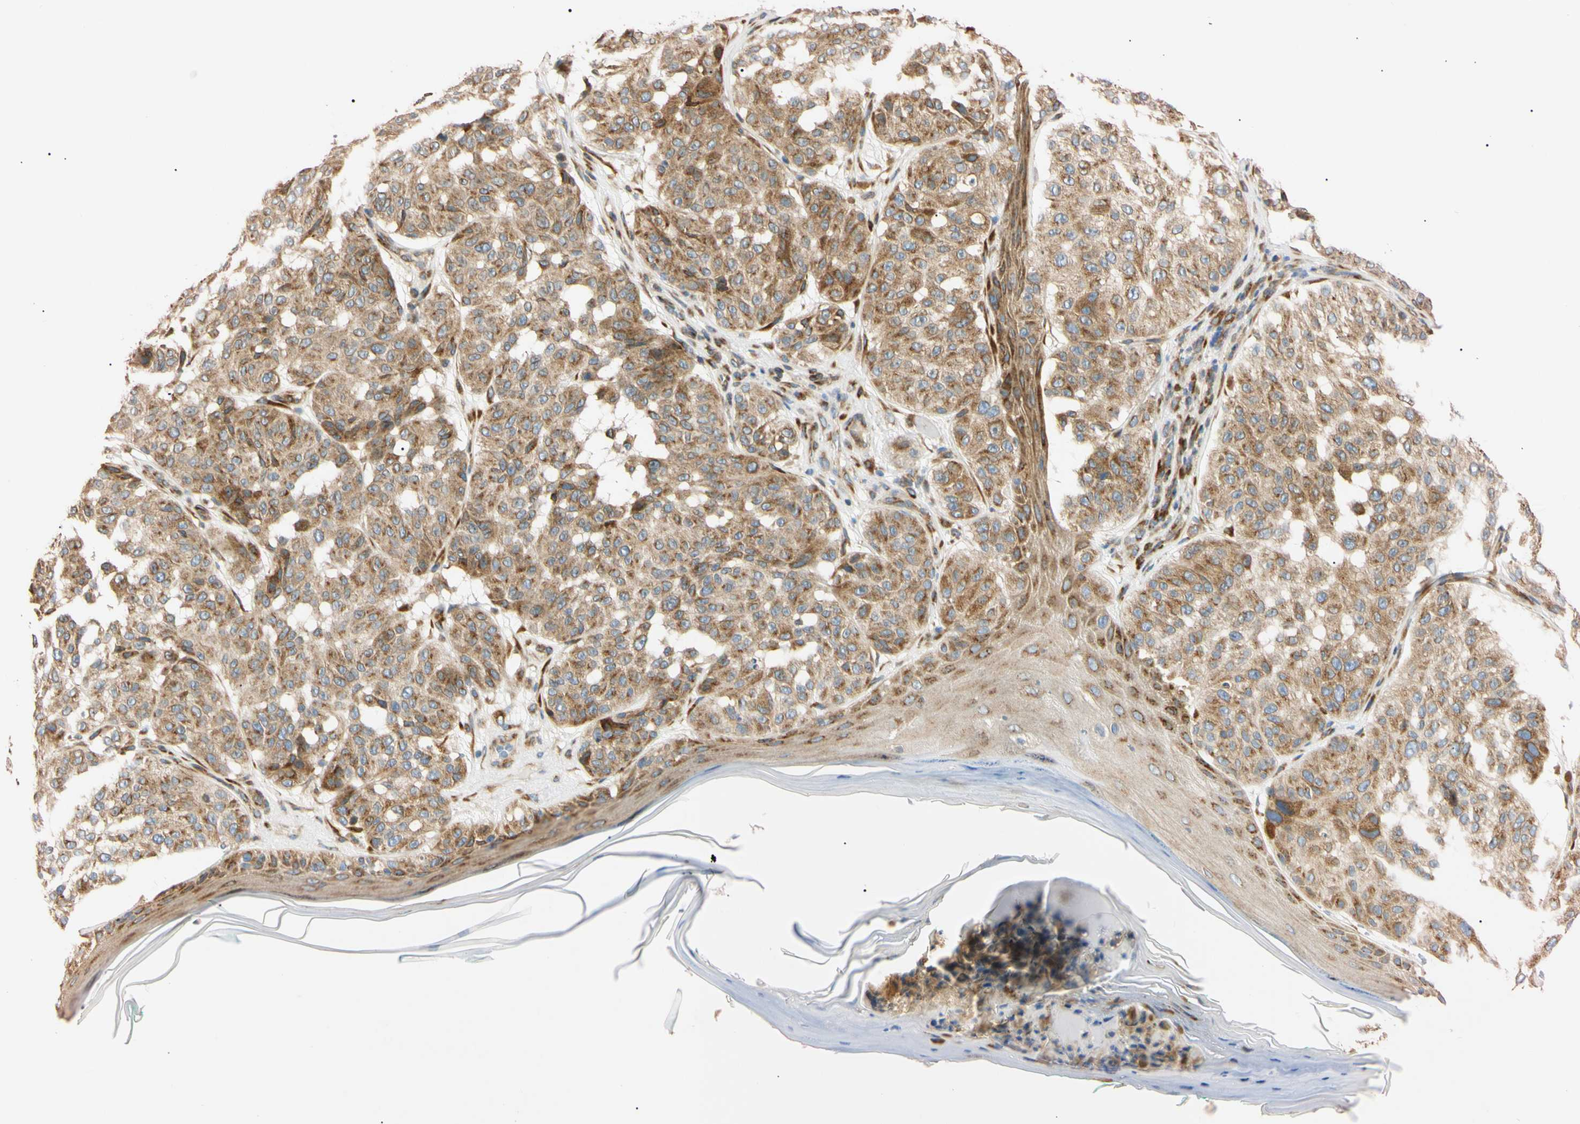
{"staining": {"intensity": "moderate", "quantity": ">75%", "location": "cytoplasmic/membranous"}, "tissue": "melanoma", "cell_type": "Tumor cells", "image_type": "cancer", "snomed": [{"axis": "morphology", "description": "Malignant melanoma, NOS"}, {"axis": "topography", "description": "Skin"}], "caption": "Moderate cytoplasmic/membranous positivity is appreciated in about >75% of tumor cells in melanoma. The staining was performed using DAB (3,3'-diaminobenzidine) to visualize the protein expression in brown, while the nuclei were stained in blue with hematoxylin (Magnification: 20x).", "gene": "IER3IP1", "patient": {"sex": "female", "age": 46}}